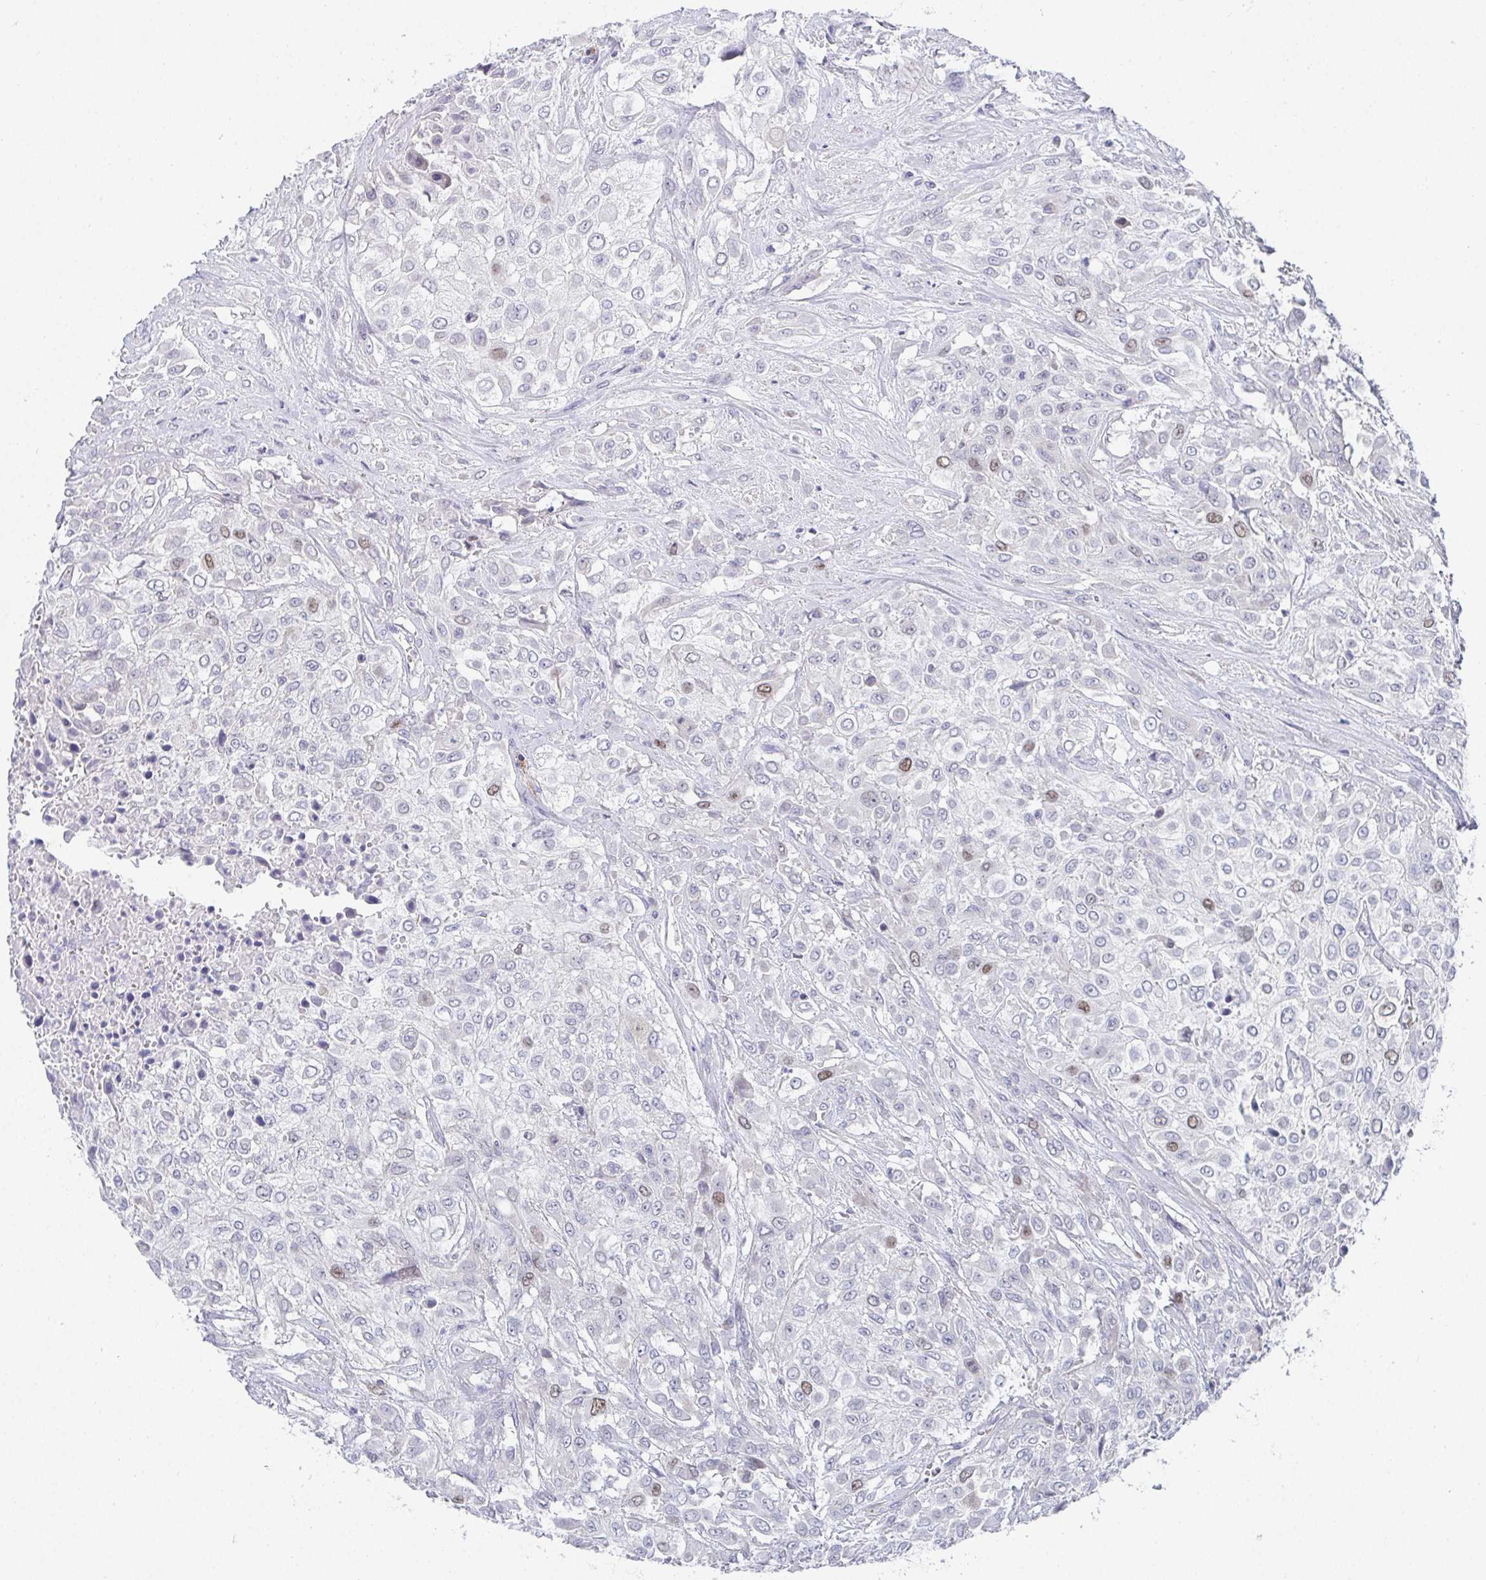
{"staining": {"intensity": "weak", "quantity": "<25%", "location": "nuclear"}, "tissue": "urothelial cancer", "cell_type": "Tumor cells", "image_type": "cancer", "snomed": [{"axis": "morphology", "description": "Urothelial carcinoma, High grade"}, {"axis": "topography", "description": "Urinary bladder"}], "caption": "DAB (3,3'-diaminobenzidine) immunohistochemical staining of human urothelial cancer demonstrates no significant positivity in tumor cells.", "gene": "ATP5F1C", "patient": {"sex": "male", "age": 57}}